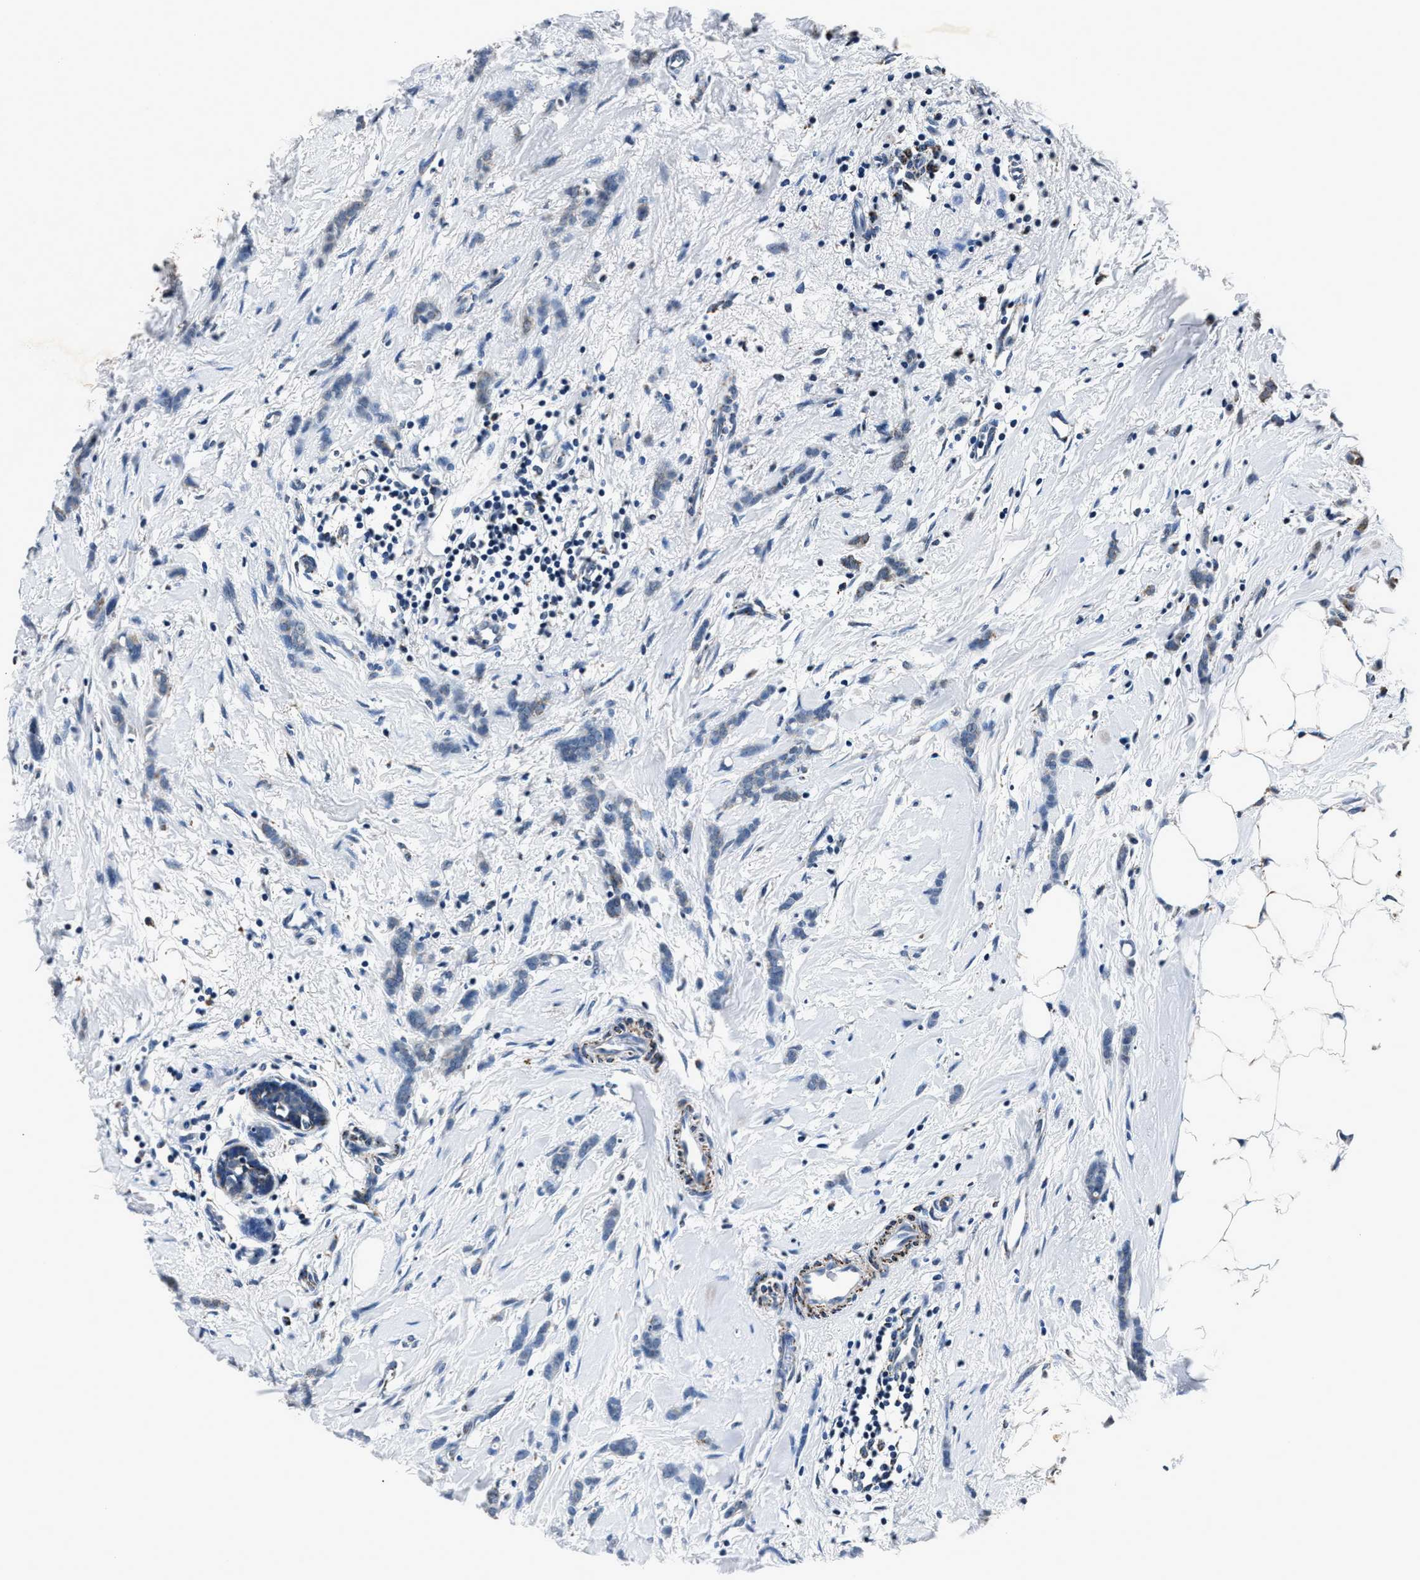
{"staining": {"intensity": "moderate", "quantity": "<25%", "location": "cytoplasmic/membranous"}, "tissue": "breast cancer", "cell_type": "Tumor cells", "image_type": "cancer", "snomed": [{"axis": "morphology", "description": "Lobular carcinoma, in situ"}, {"axis": "morphology", "description": "Lobular carcinoma"}, {"axis": "topography", "description": "Breast"}], "caption": "This is an image of immunohistochemistry (IHC) staining of breast cancer (lobular carcinoma), which shows moderate expression in the cytoplasmic/membranous of tumor cells.", "gene": "HIBADH", "patient": {"sex": "female", "age": 41}}